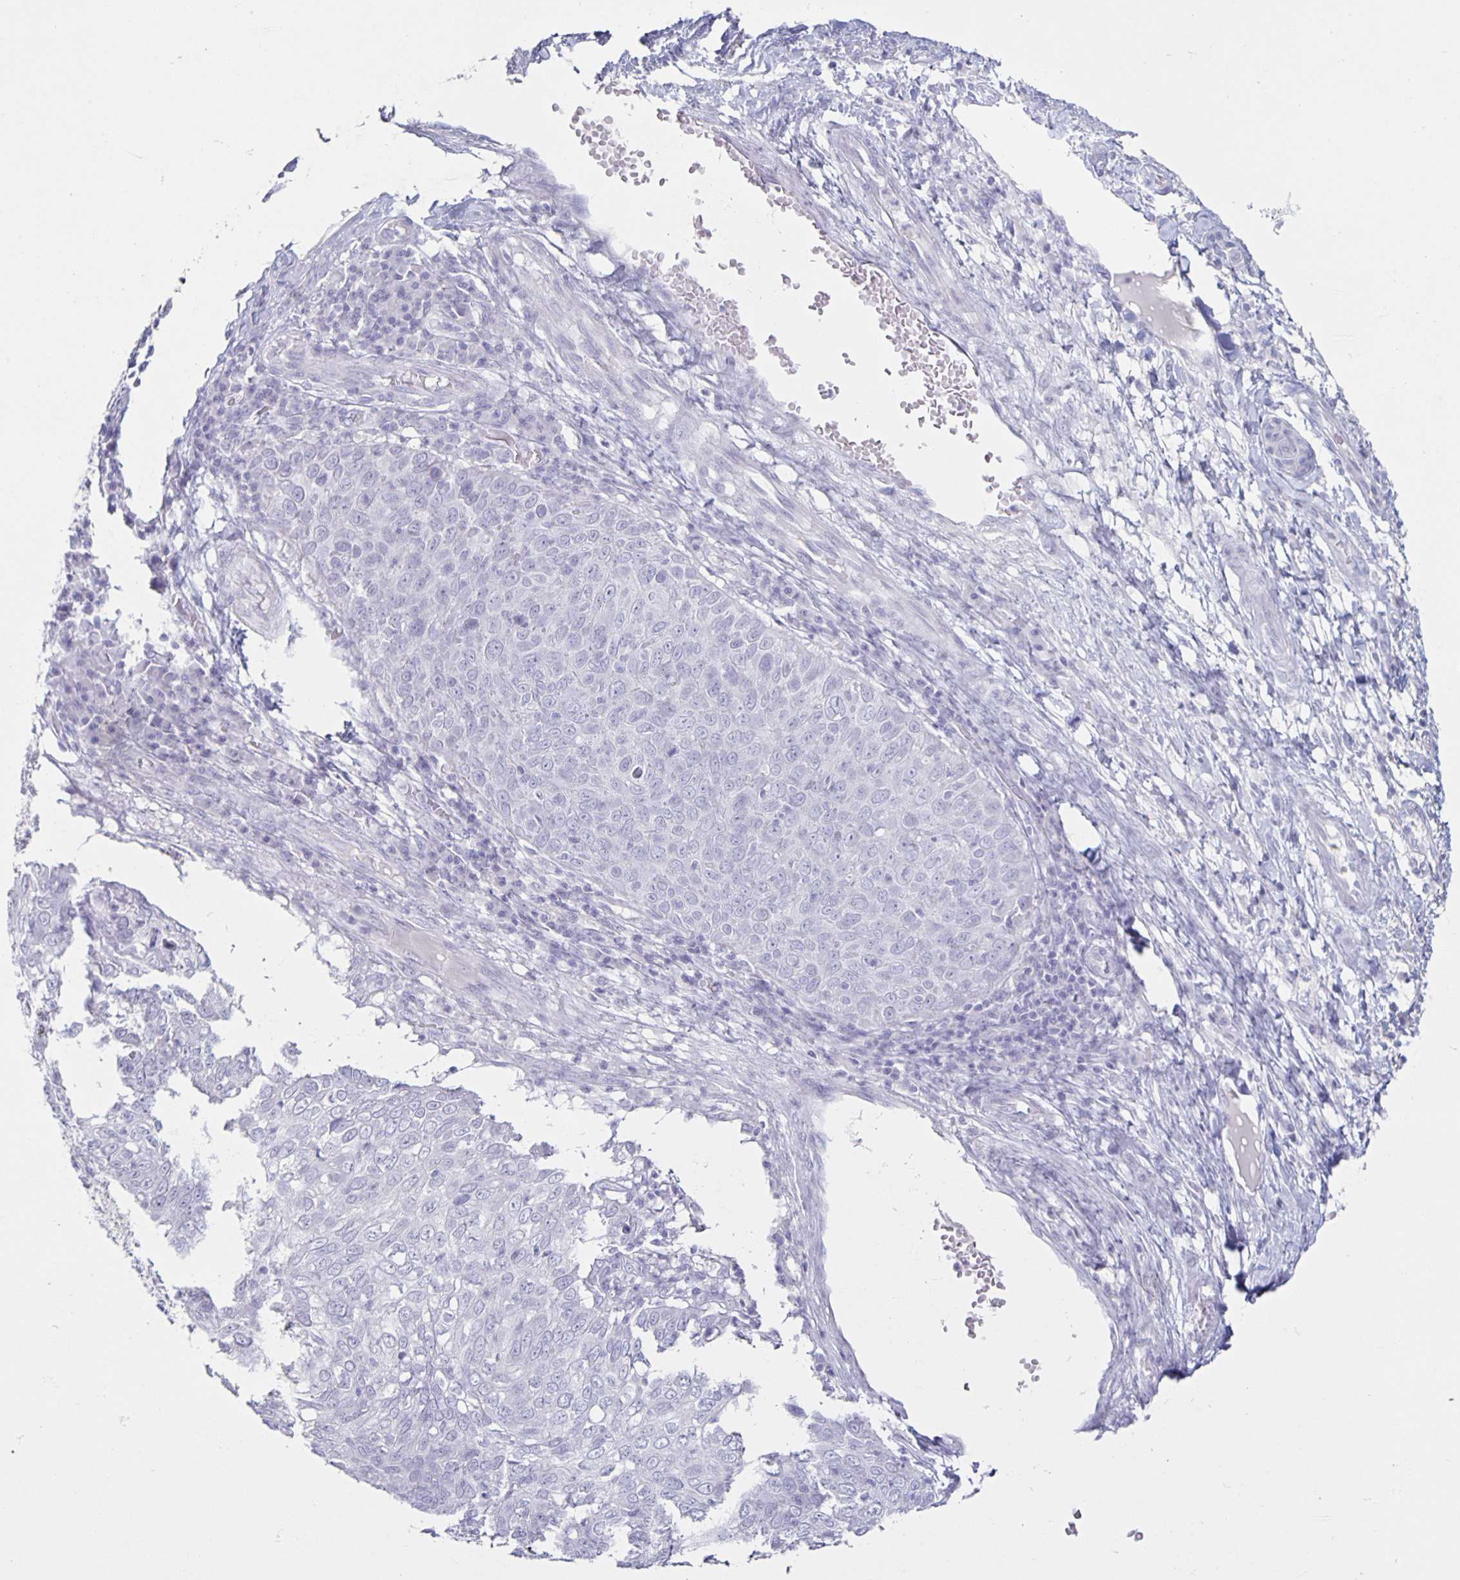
{"staining": {"intensity": "negative", "quantity": "none", "location": "none"}, "tissue": "skin cancer", "cell_type": "Tumor cells", "image_type": "cancer", "snomed": [{"axis": "morphology", "description": "Squamous cell carcinoma, NOS"}, {"axis": "topography", "description": "Skin"}], "caption": "Immunohistochemistry (IHC) micrograph of human skin squamous cell carcinoma stained for a protein (brown), which exhibits no positivity in tumor cells. (DAB immunohistochemistry (IHC), high magnification).", "gene": "CT45A5", "patient": {"sex": "male", "age": 87}}